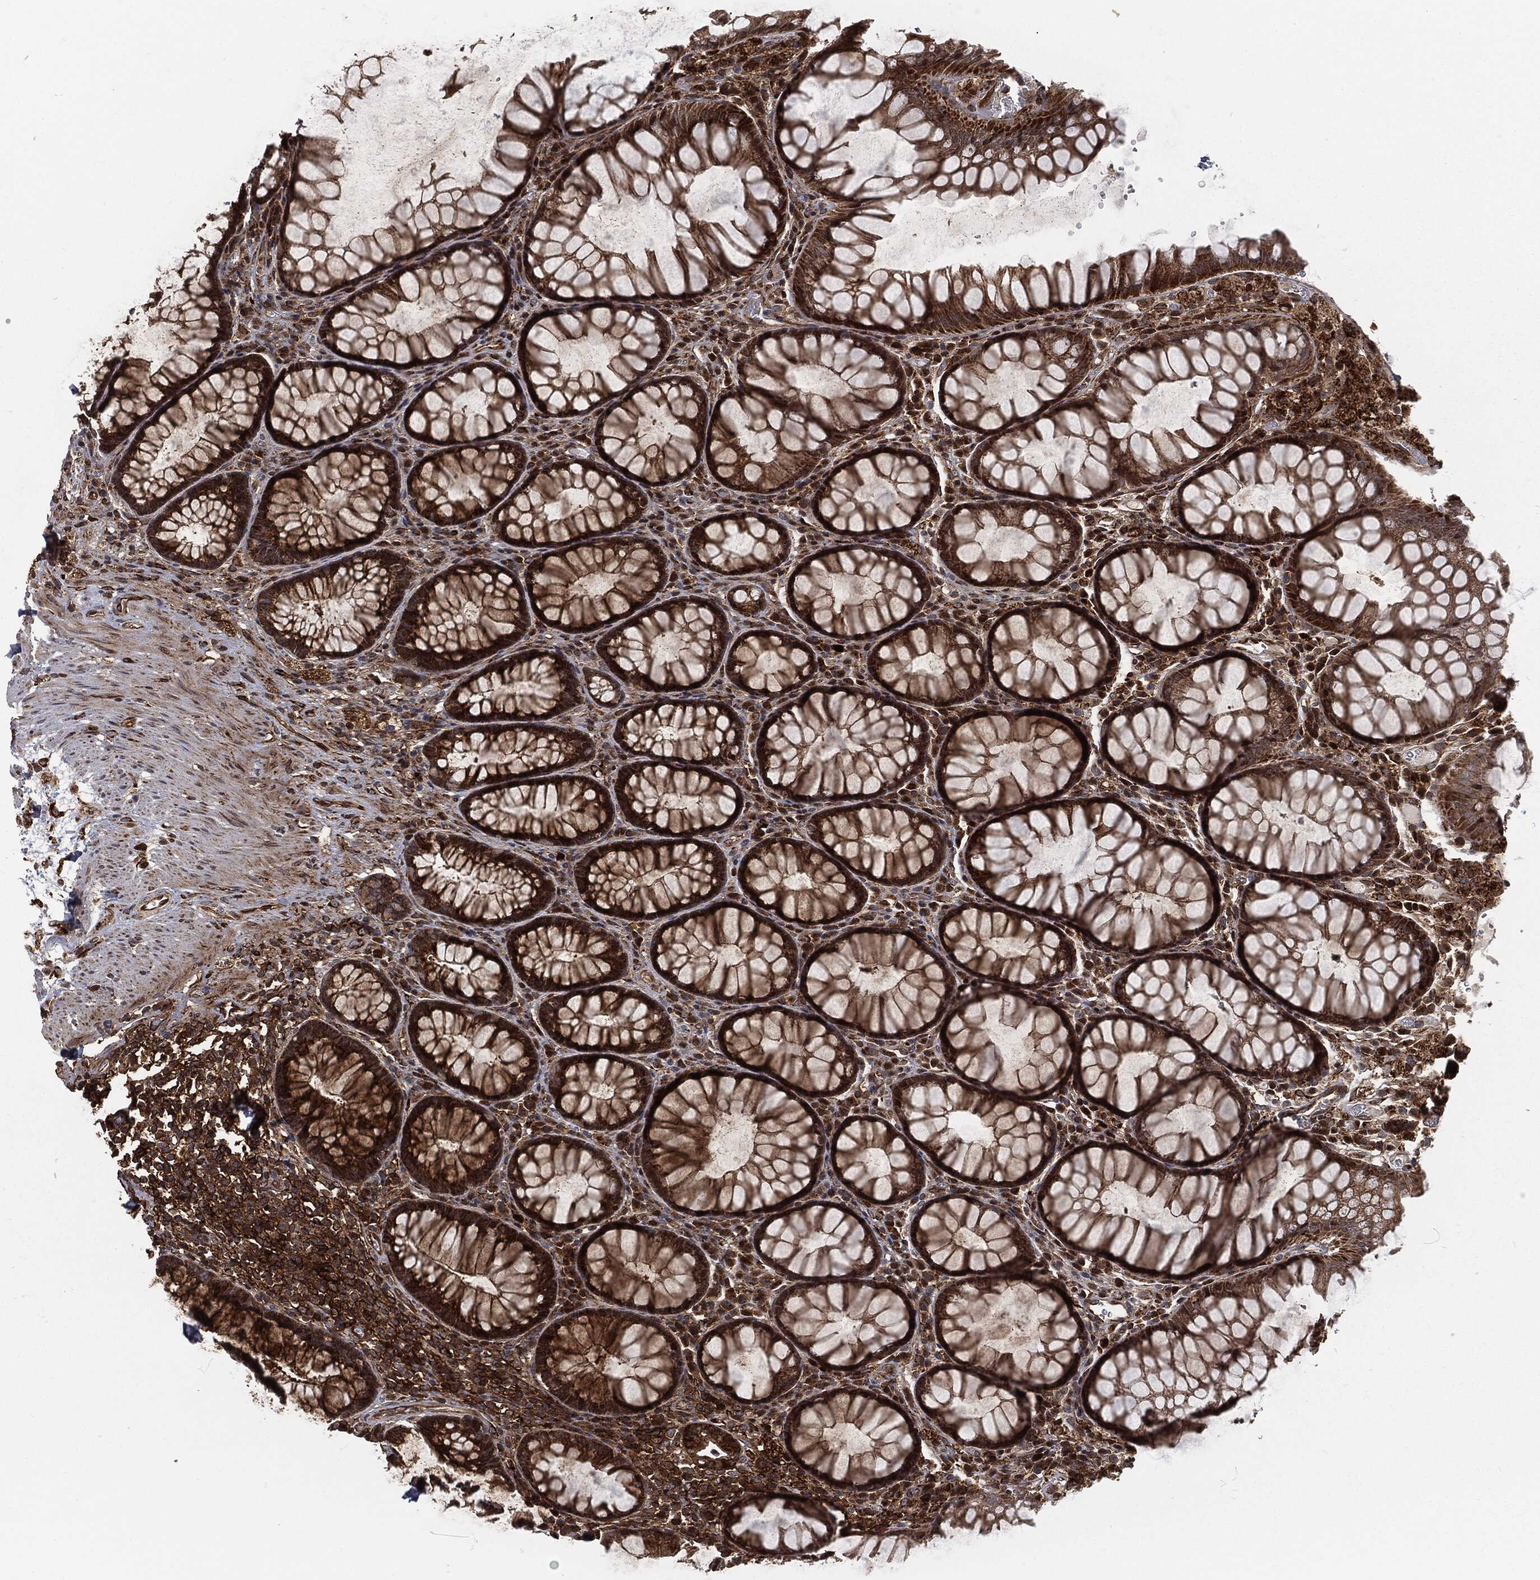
{"staining": {"intensity": "strong", "quantity": ">75%", "location": "cytoplasmic/membranous"}, "tissue": "rectum", "cell_type": "Glandular cells", "image_type": "normal", "snomed": [{"axis": "morphology", "description": "Normal tissue, NOS"}, {"axis": "topography", "description": "Rectum"}], "caption": "An IHC micrograph of benign tissue is shown. Protein staining in brown shows strong cytoplasmic/membranous positivity in rectum within glandular cells.", "gene": "RFTN1", "patient": {"sex": "female", "age": 68}}